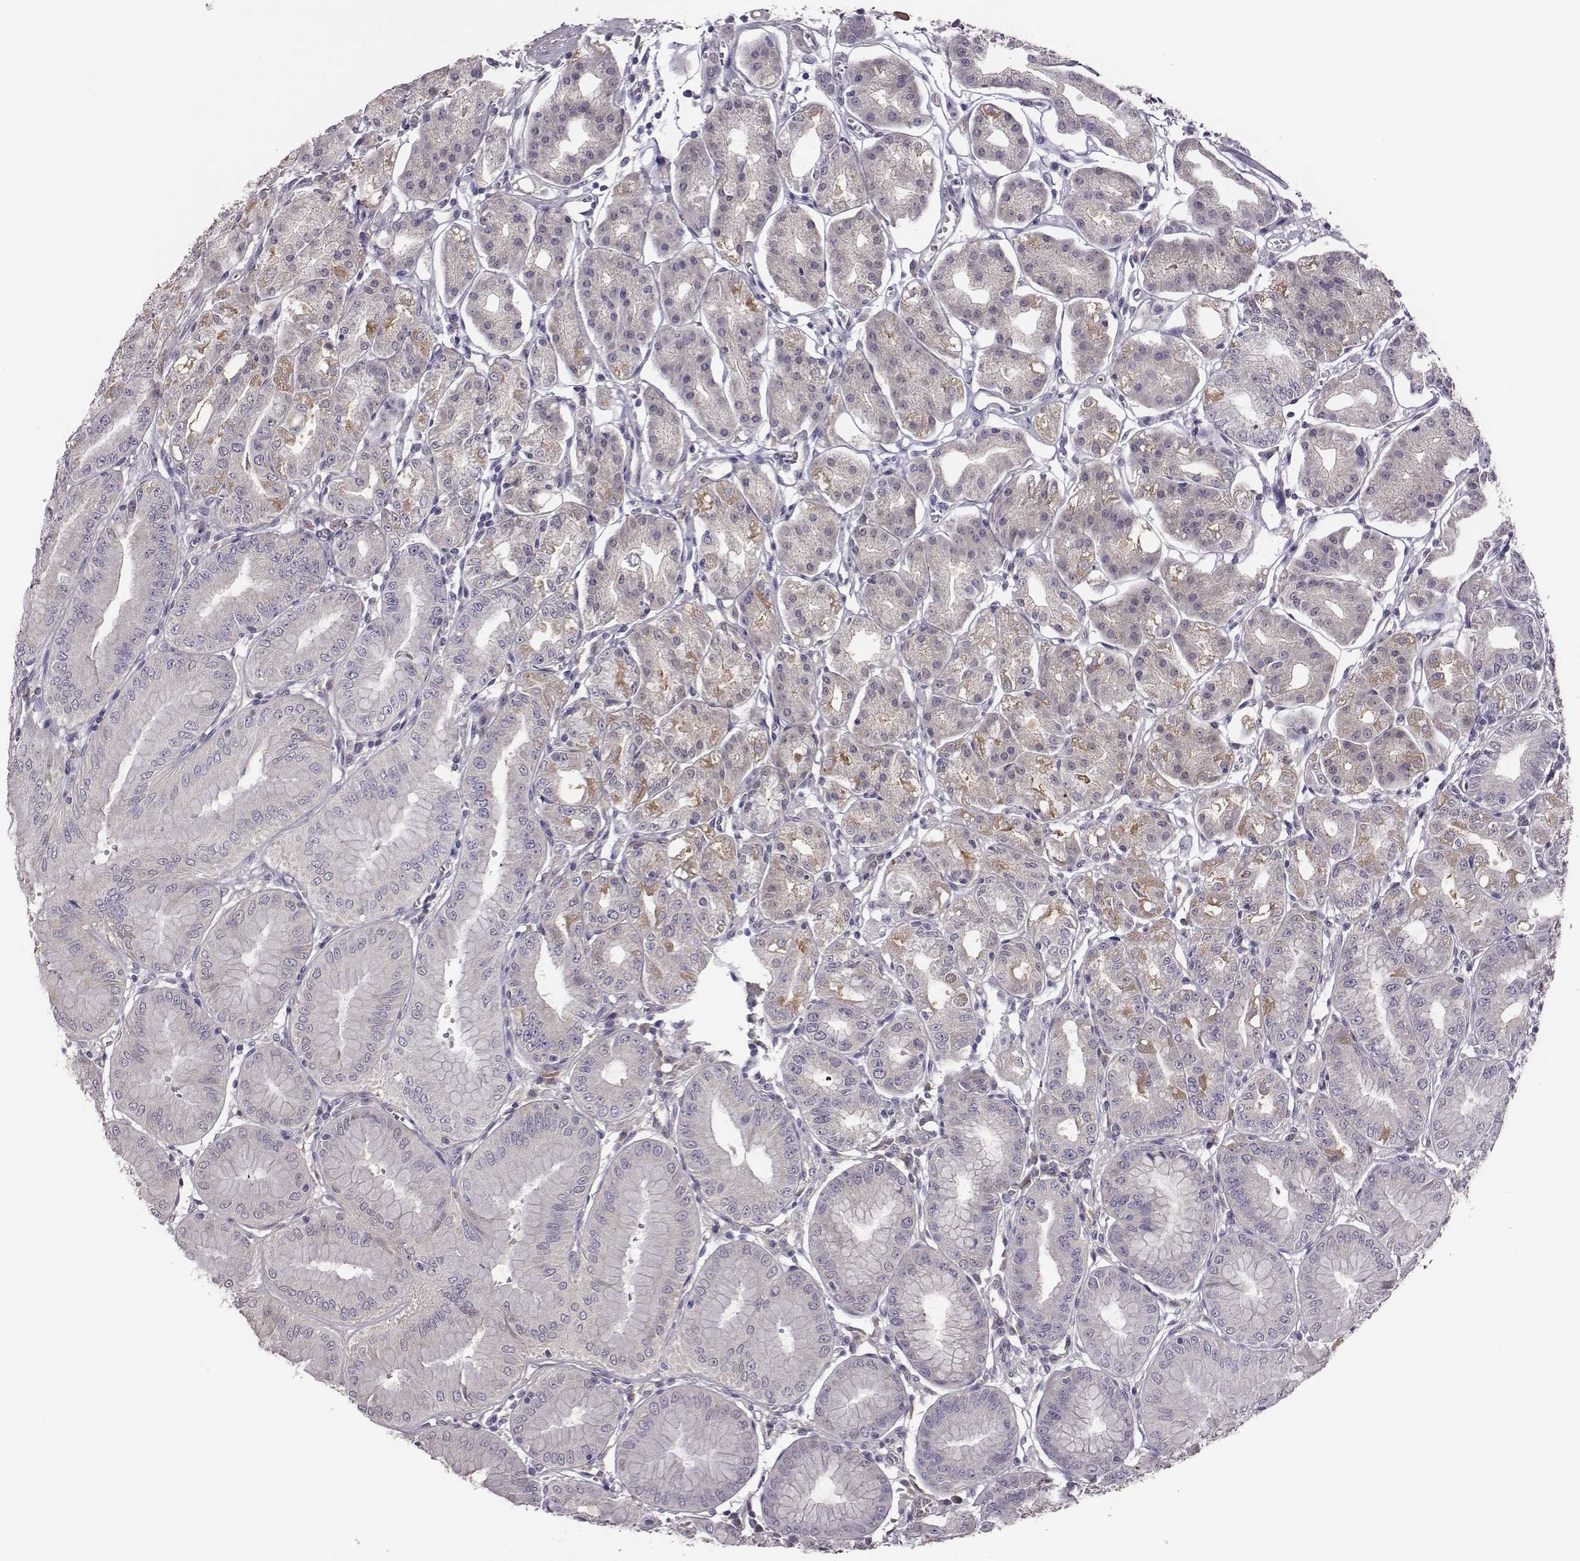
{"staining": {"intensity": "weak", "quantity": "<25%", "location": "cytoplasmic/membranous"}, "tissue": "stomach", "cell_type": "Glandular cells", "image_type": "normal", "snomed": [{"axis": "morphology", "description": "Normal tissue, NOS"}, {"axis": "topography", "description": "Stomach, lower"}], "caption": "DAB (3,3'-diaminobenzidine) immunohistochemical staining of benign stomach shows no significant expression in glandular cells.", "gene": "KMO", "patient": {"sex": "male", "age": 71}}